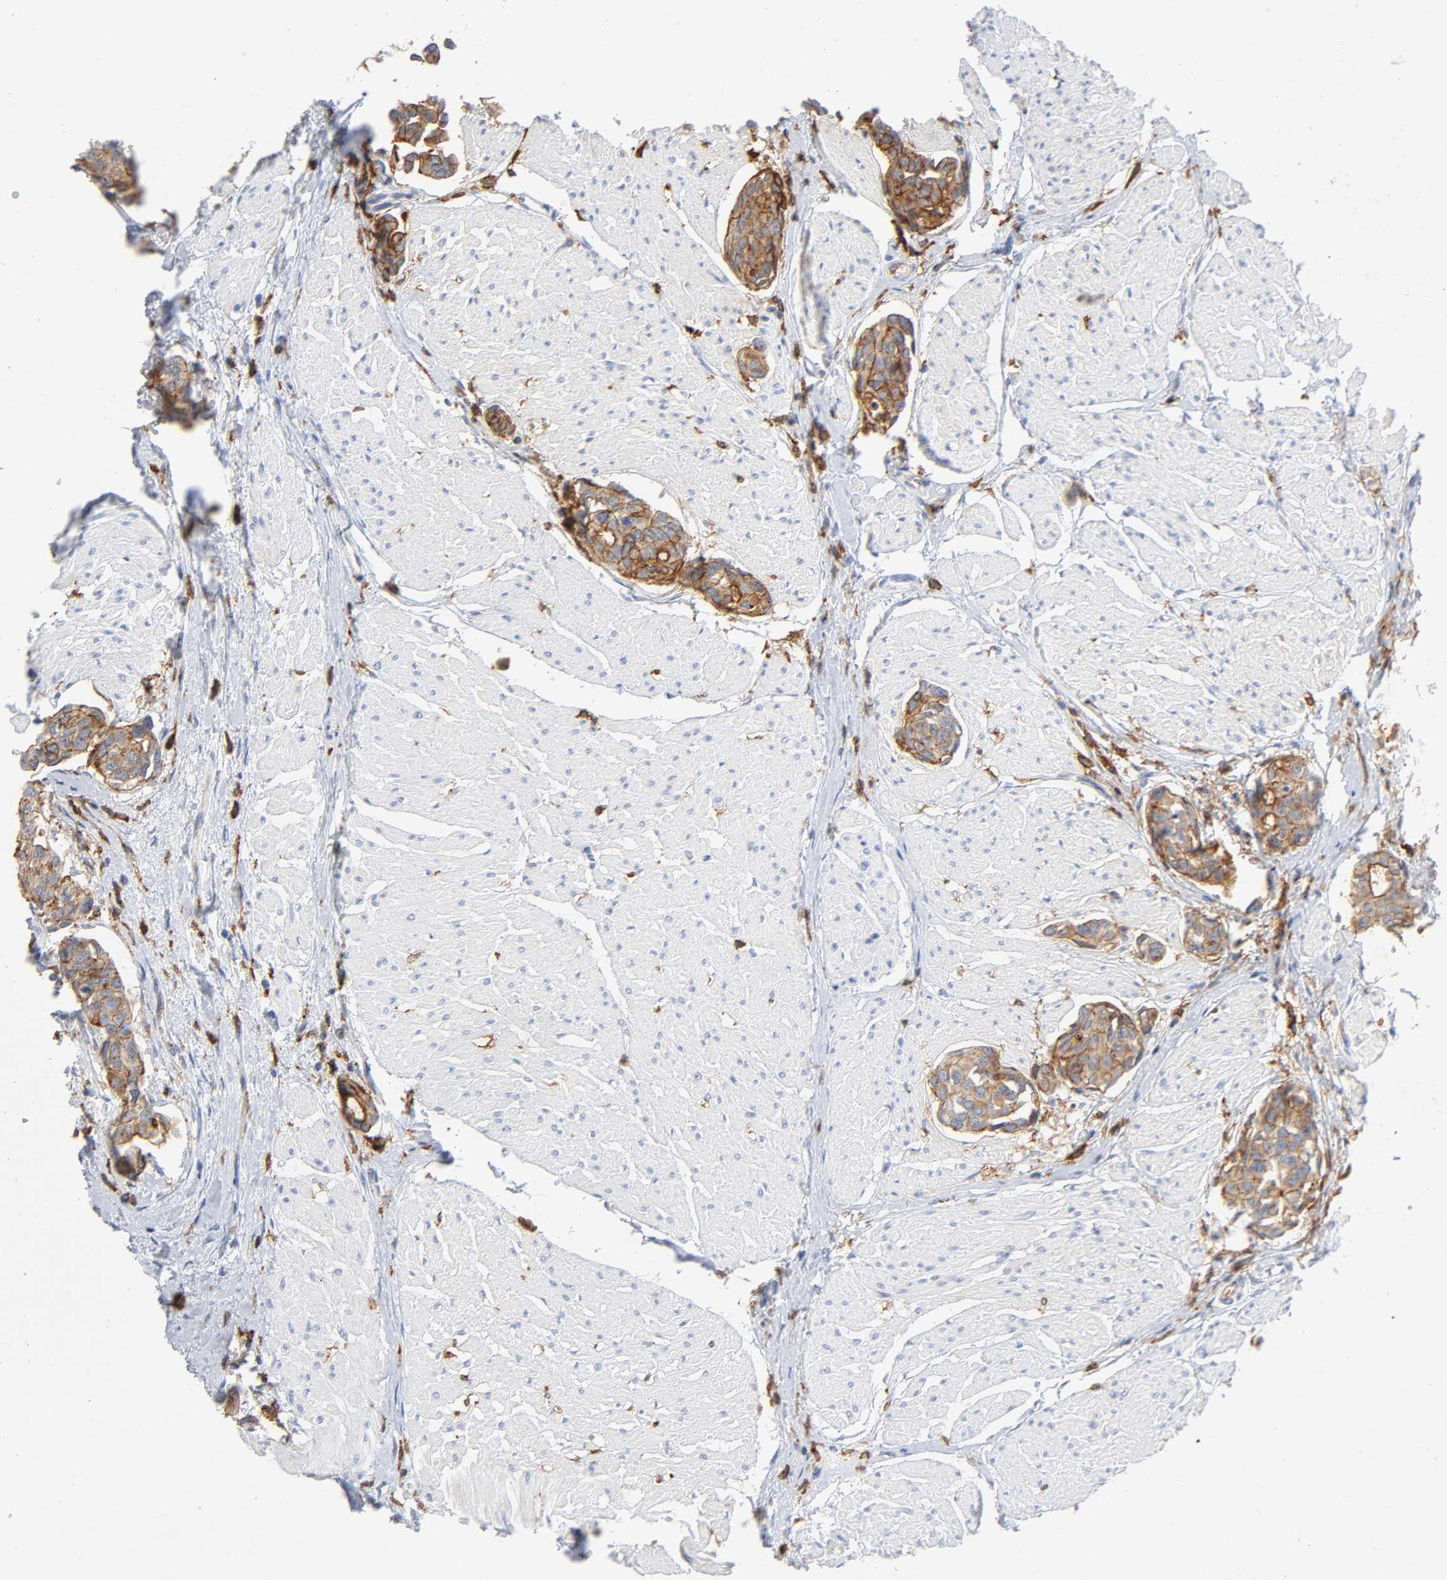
{"staining": {"intensity": "moderate", "quantity": ">75%", "location": "cytoplasmic/membranous"}, "tissue": "urothelial cancer", "cell_type": "Tumor cells", "image_type": "cancer", "snomed": [{"axis": "morphology", "description": "Urothelial carcinoma, High grade"}, {"axis": "topography", "description": "Urinary bladder"}], "caption": "A photomicrograph of urothelial cancer stained for a protein shows moderate cytoplasmic/membranous brown staining in tumor cells.", "gene": "LYN", "patient": {"sex": "male", "age": 78}}